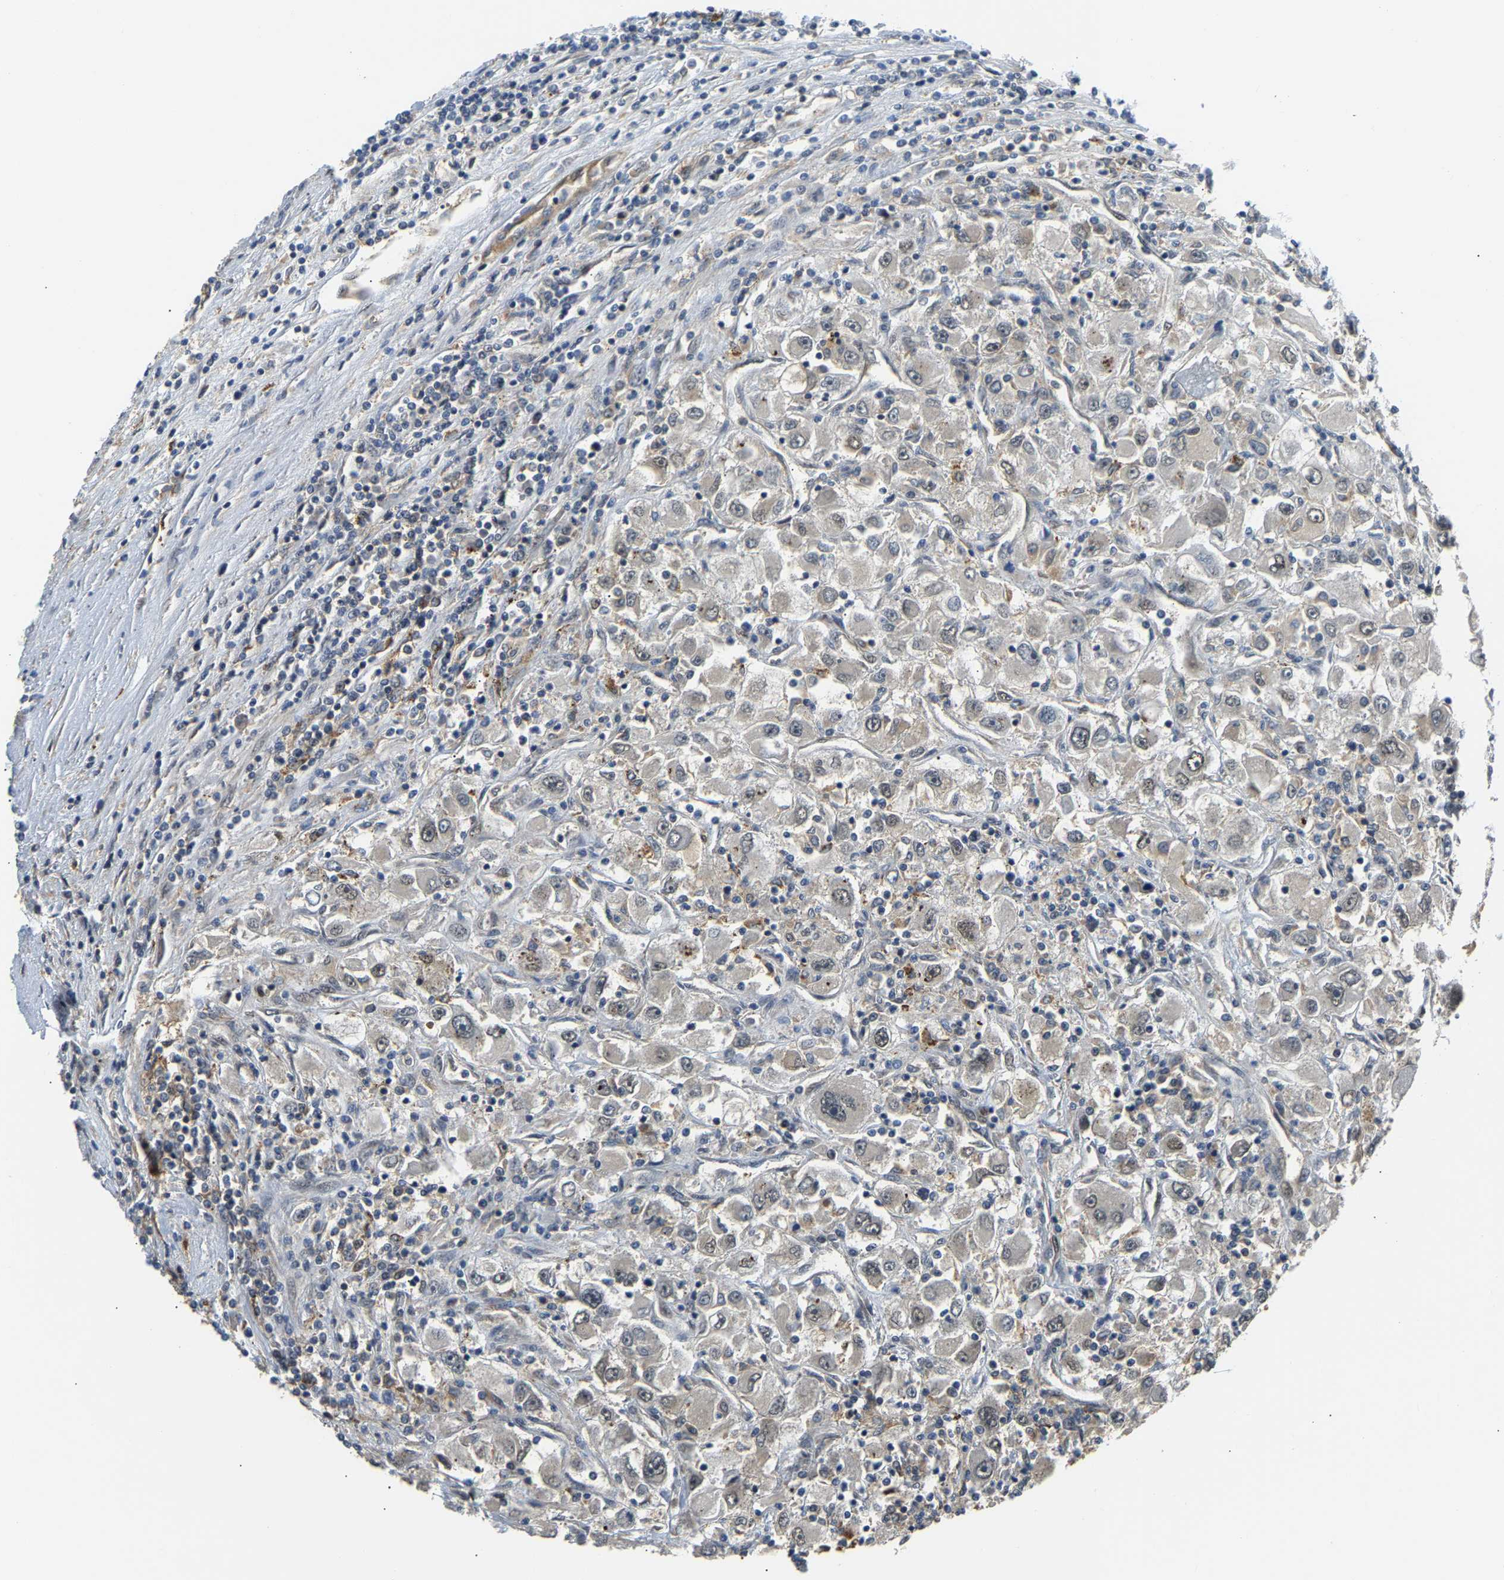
{"staining": {"intensity": "weak", "quantity": "<25%", "location": "cytoplasmic/membranous"}, "tissue": "renal cancer", "cell_type": "Tumor cells", "image_type": "cancer", "snomed": [{"axis": "morphology", "description": "Adenocarcinoma, NOS"}, {"axis": "topography", "description": "Kidney"}], "caption": "A histopathology image of human renal cancer (adenocarcinoma) is negative for staining in tumor cells.", "gene": "LARP6", "patient": {"sex": "female", "age": 52}}